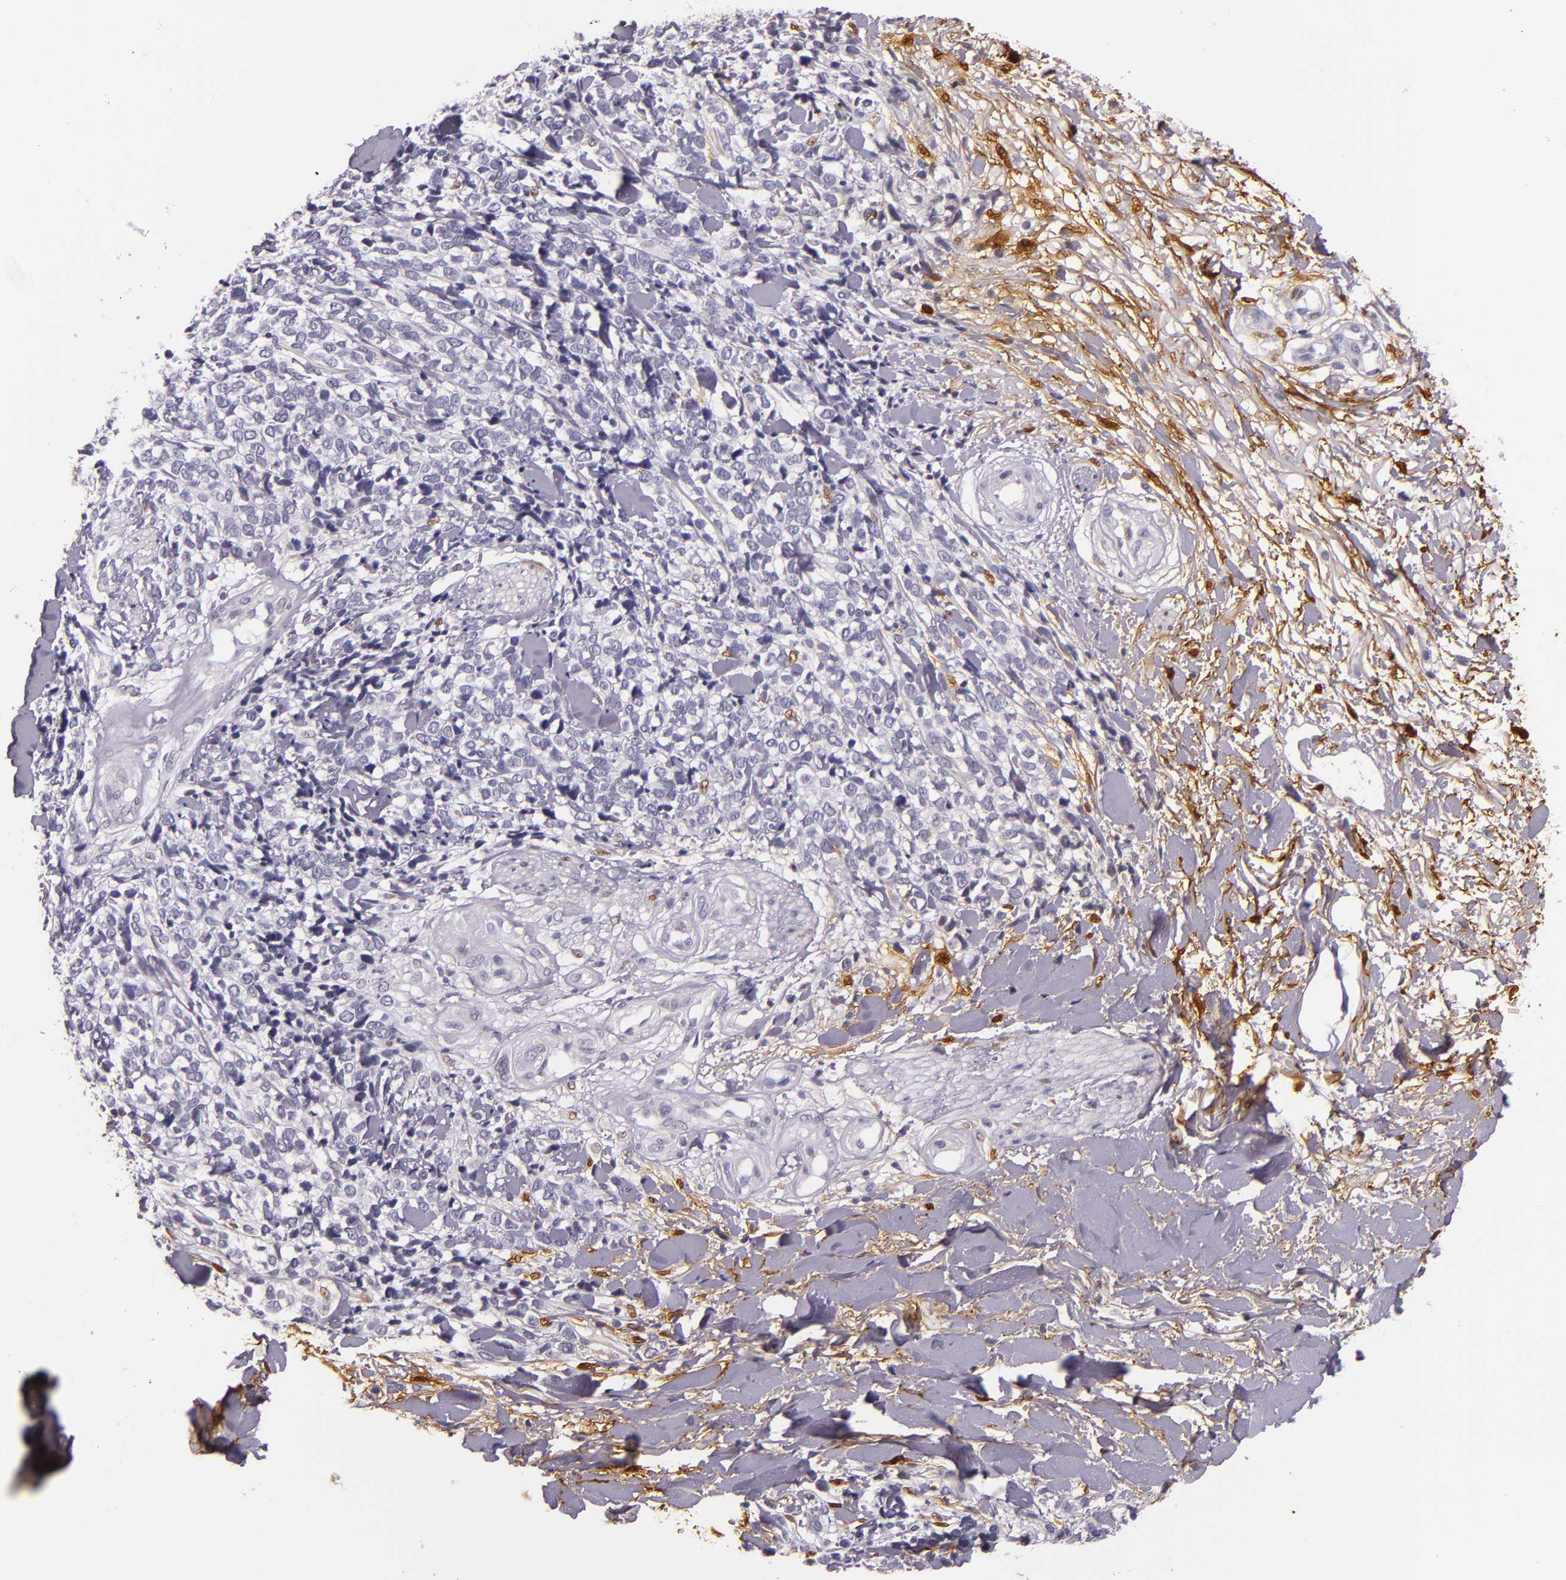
{"staining": {"intensity": "negative", "quantity": "none", "location": "none"}, "tissue": "melanoma", "cell_type": "Tumor cells", "image_type": "cancer", "snomed": [{"axis": "morphology", "description": "Malignant melanoma, NOS"}, {"axis": "topography", "description": "Skin"}], "caption": "Malignant melanoma stained for a protein using immunohistochemistry shows no staining tumor cells.", "gene": "MT1A", "patient": {"sex": "female", "age": 85}}